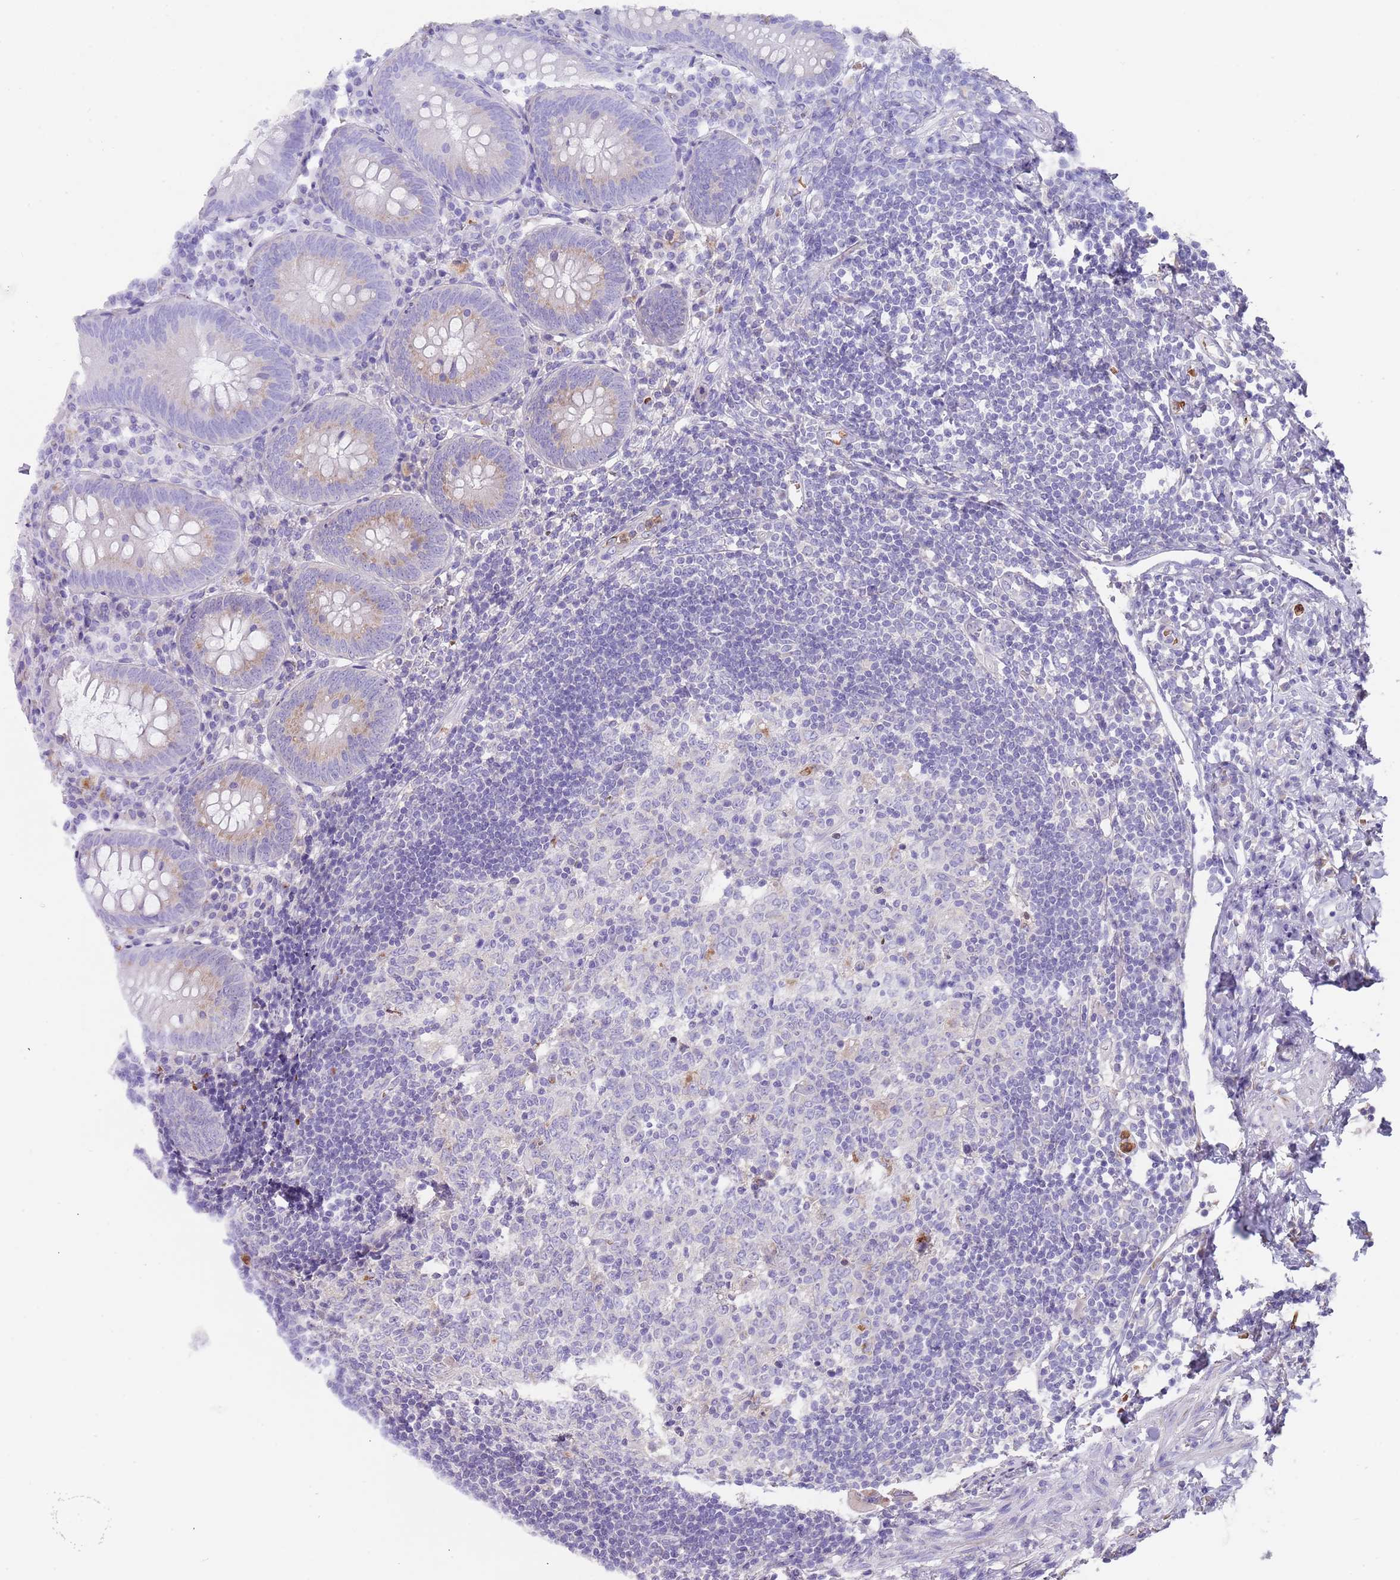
{"staining": {"intensity": "weak", "quantity": "<25%", "location": "cytoplasmic/membranous"}, "tissue": "appendix", "cell_type": "Glandular cells", "image_type": "normal", "snomed": [{"axis": "morphology", "description": "Normal tissue, NOS"}, {"axis": "topography", "description": "Appendix"}], "caption": "Immunohistochemistry (IHC) histopathology image of normal appendix: human appendix stained with DAB (3,3'-diaminobenzidine) displays no significant protein staining in glandular cells.", "gene": "TMEM251", "patient": {"sex": "female", "age": 54}}